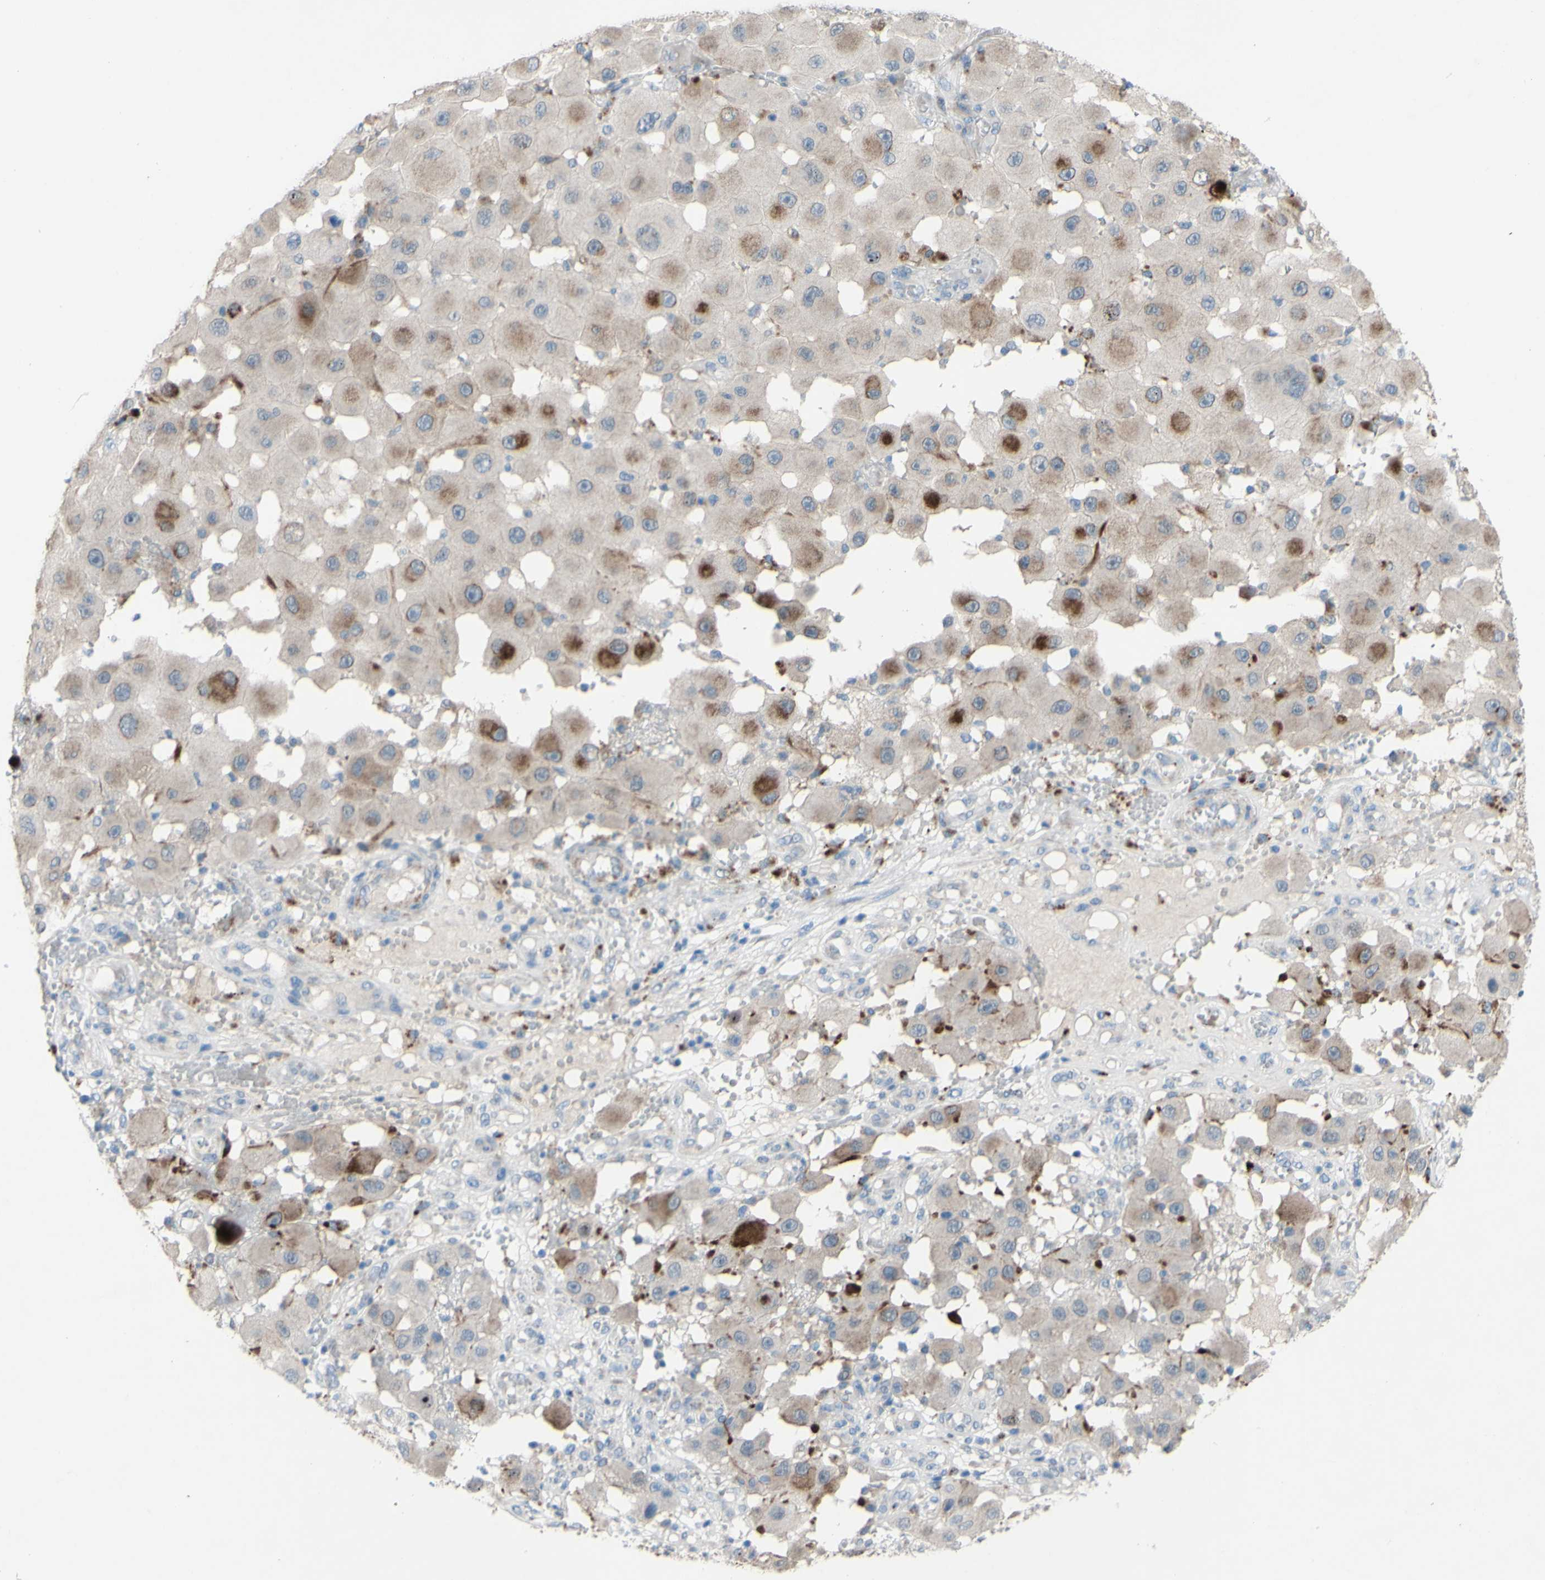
{"staining": {"intensity": "moderate", "quantity": "<25%", "location": "cytoplasmic/membranous"}, "tissue": "melanoma", "cell_type": "Tumor cells", "image_type": "cancer", "snomed": [{"axis": "morphology", "description": "Malignant melanoma, NOS"}, {"axis": "topography", "description": "Skin"}], "caption": "High-power microscopy captured an immunohistochemistry micrograph of malignant melanoma, revealing moderate cytoplasmic/membranous staining in approximately <25% of tumor cells.", "gene": "CDCP1", "patient": {"sex": "female", "age": 81}}